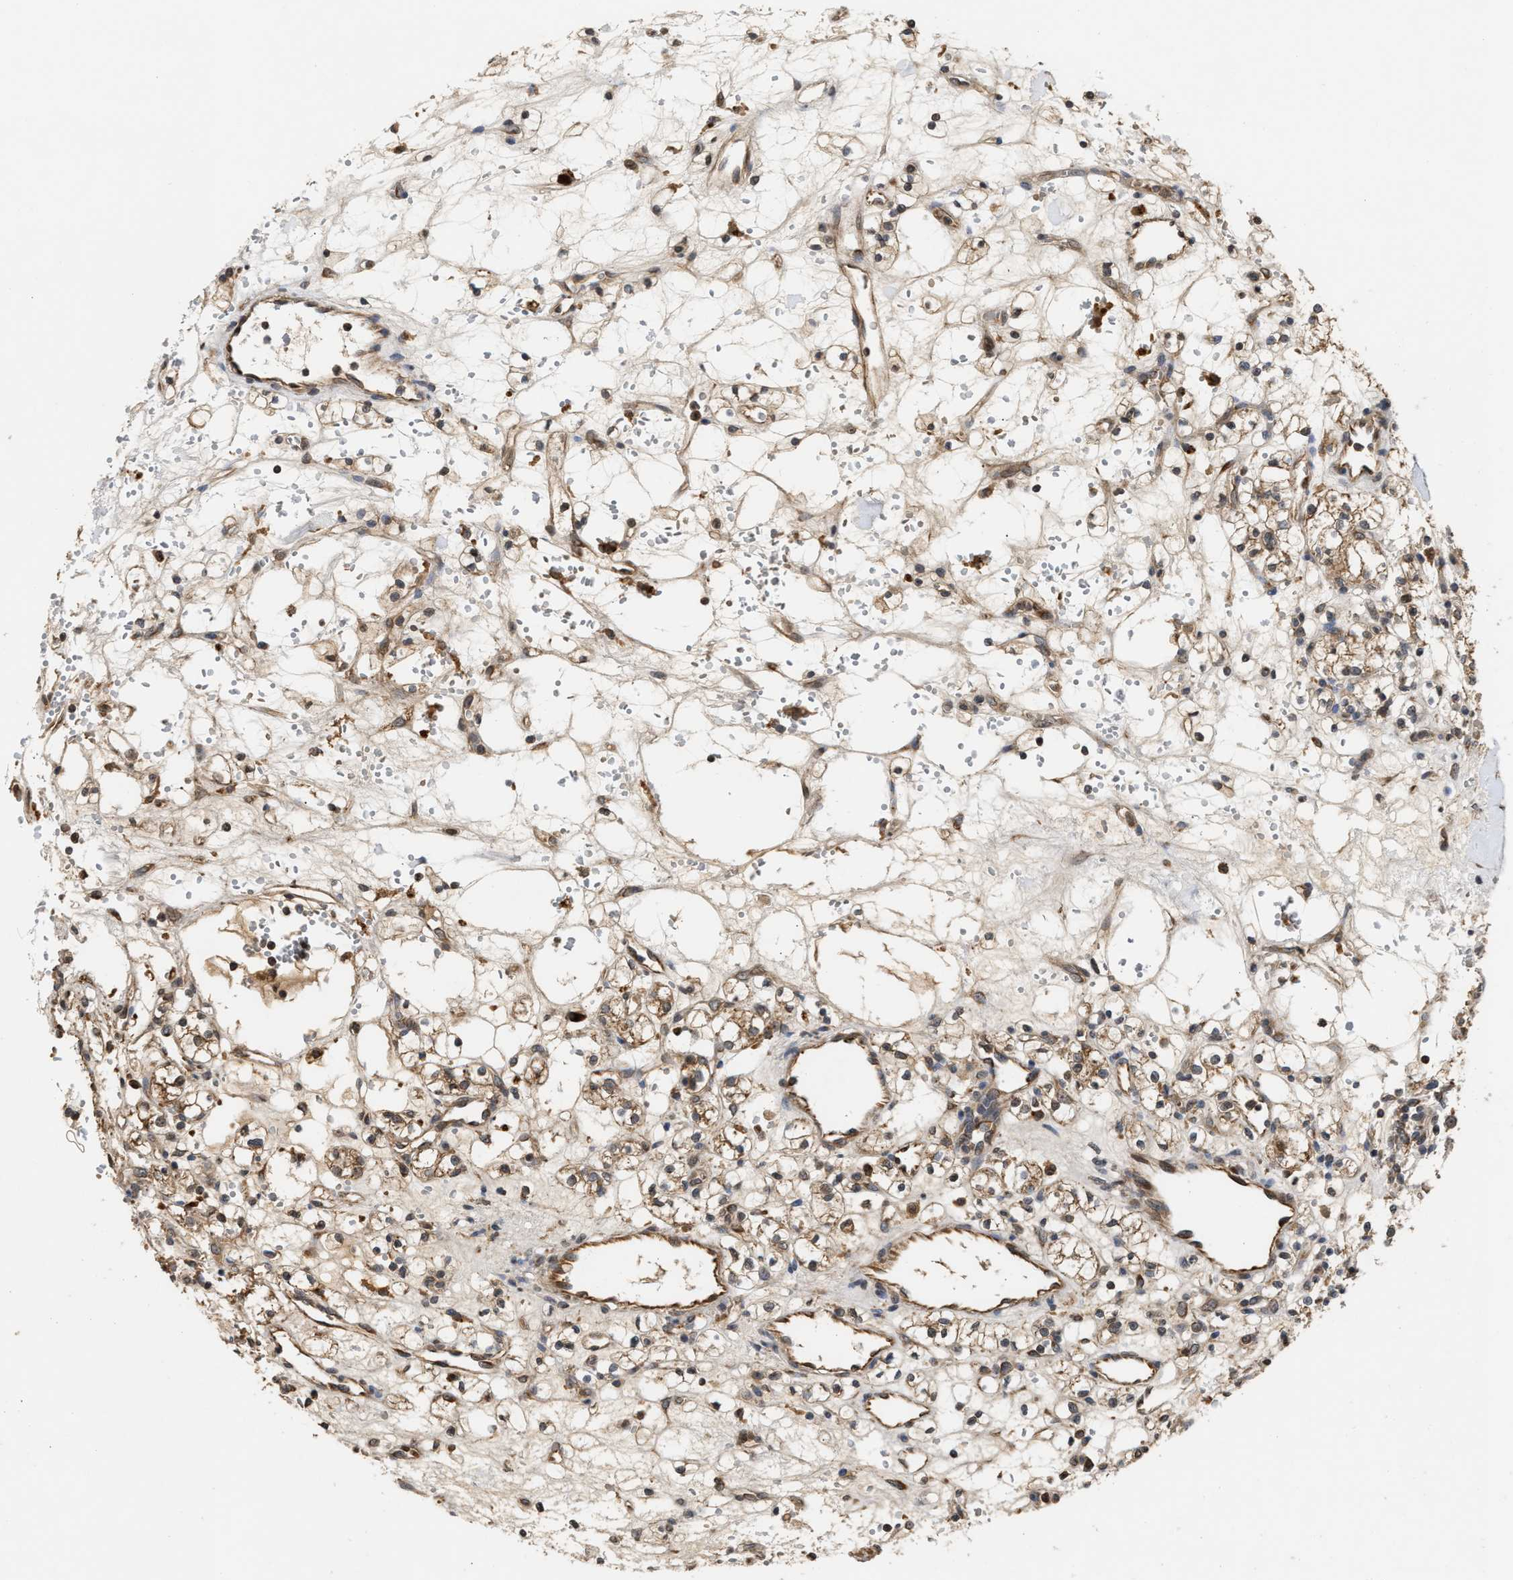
{"staining": {"intensity": "moderate", "quantity": ">75%", "location": "cytoplasmic/membranous"}, "tissue": "renal cancer", "cell_type": "Tumor cells", "image_type": "cancer", "snomed": [{"axis": "morphology", "description": "Adenocarcinoma, NOS"}, {"axis": "topography", "description": "Kidney"}], "caption": "A high-resolution image shows immunohistochemistry staining of adenocarcinoma (renal), which exhibits moderate cytoplasmic/membranous expression in about >75% of tumor cells.", "gene": "SAR1A", "patient": {"sex": "female", "age": 60}}